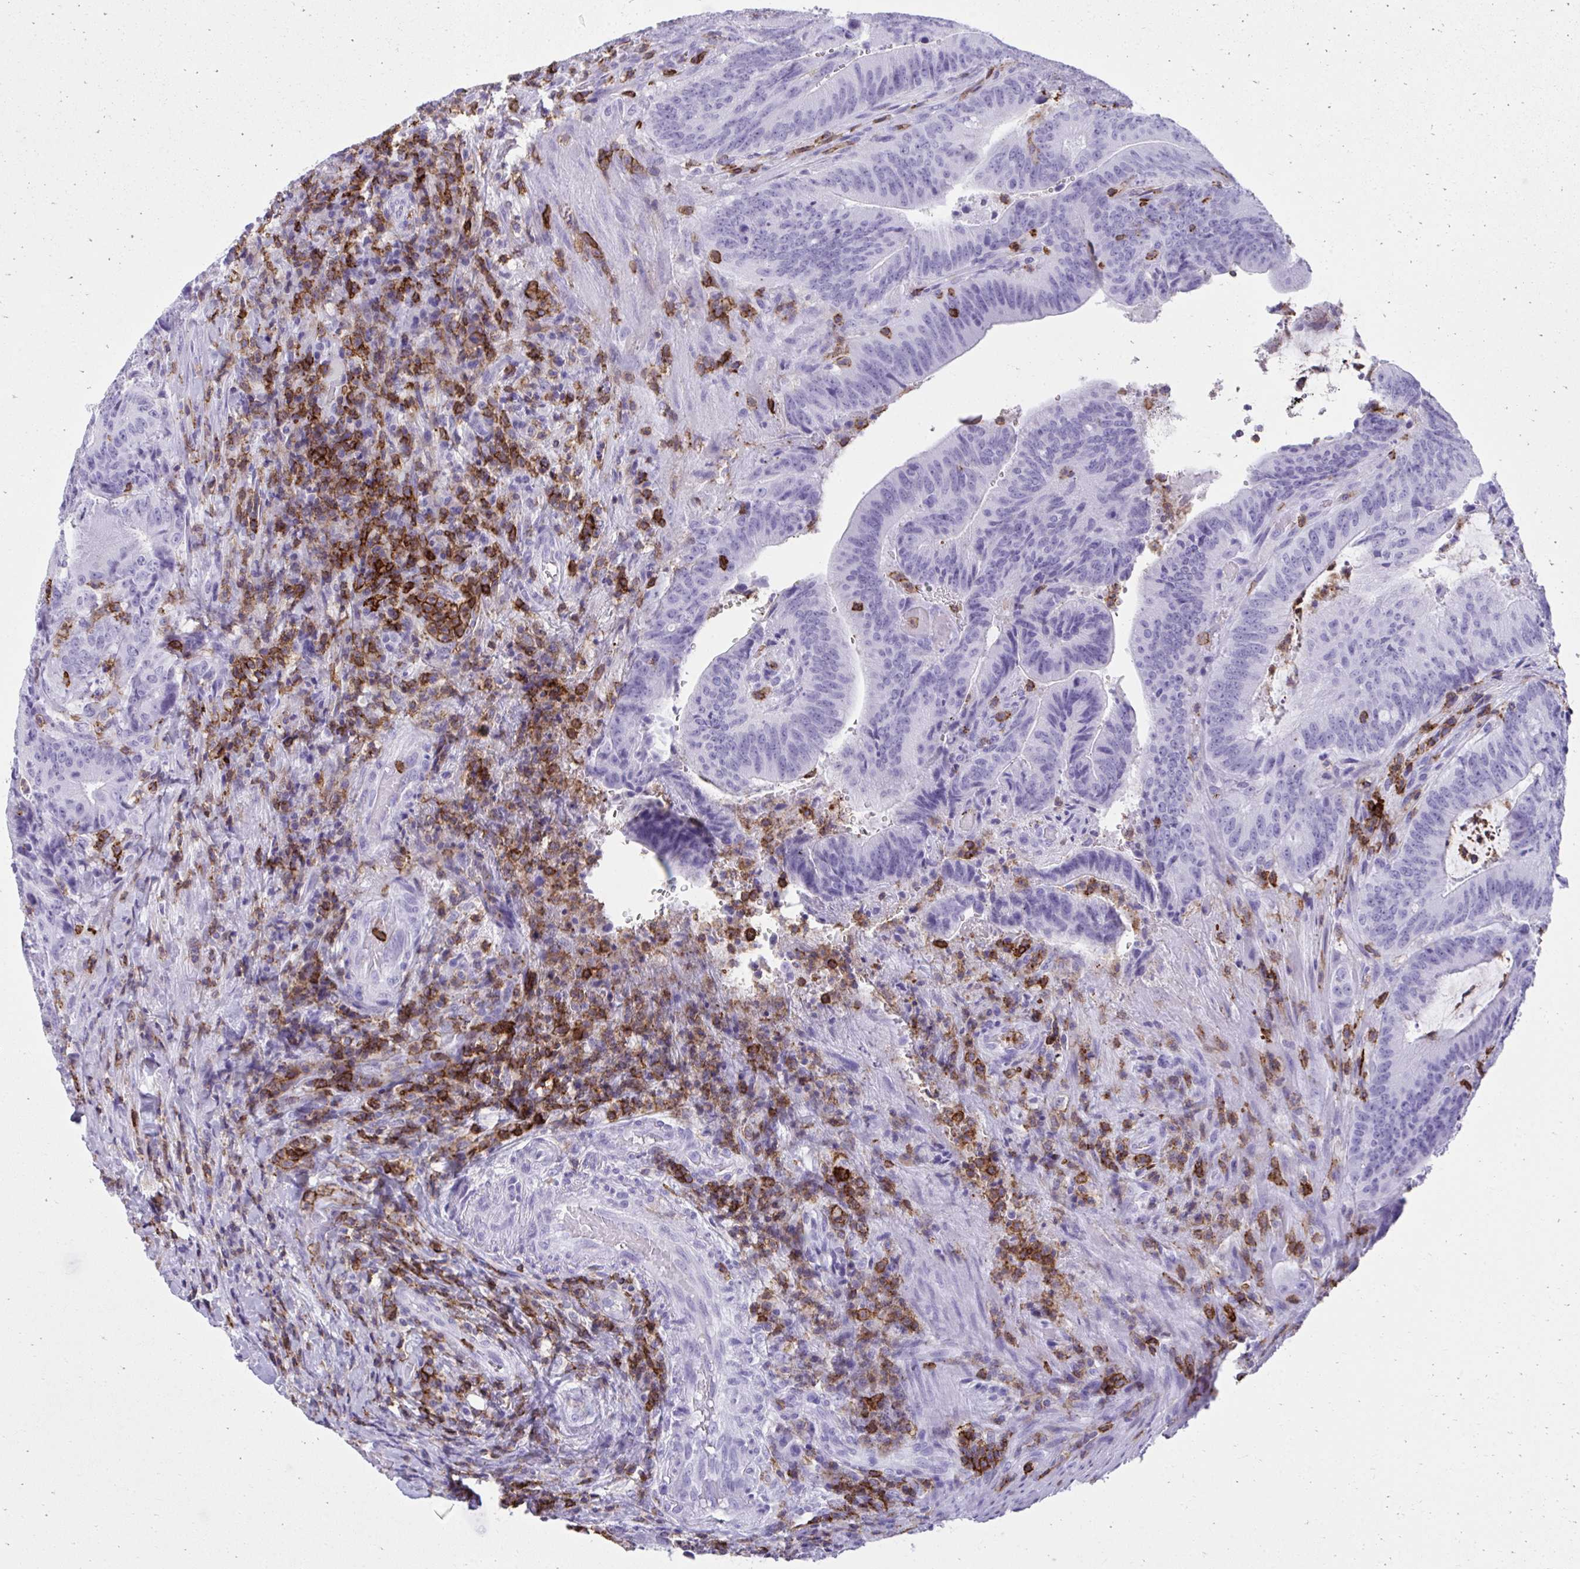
{"staining": {"intensity": "negative", "quantity": "none", "location": "none"}, "tissue": "colorectal cancer", "cell_type": "Tumor cells", "image_type": "cancer", "snomed": [{"axis": "morphology", "description": "Adenocarcinoma, NOS"}, {"axis": "topography", "description": "Colon"}], "caption": "DAB (3,3'-diaminobenzidine) immunohistochemical staining of human colorectal cancer displays no significant positivity in tumor cells.", "gene": "SPN", "patient": {"sex": "female", "age": 43}}